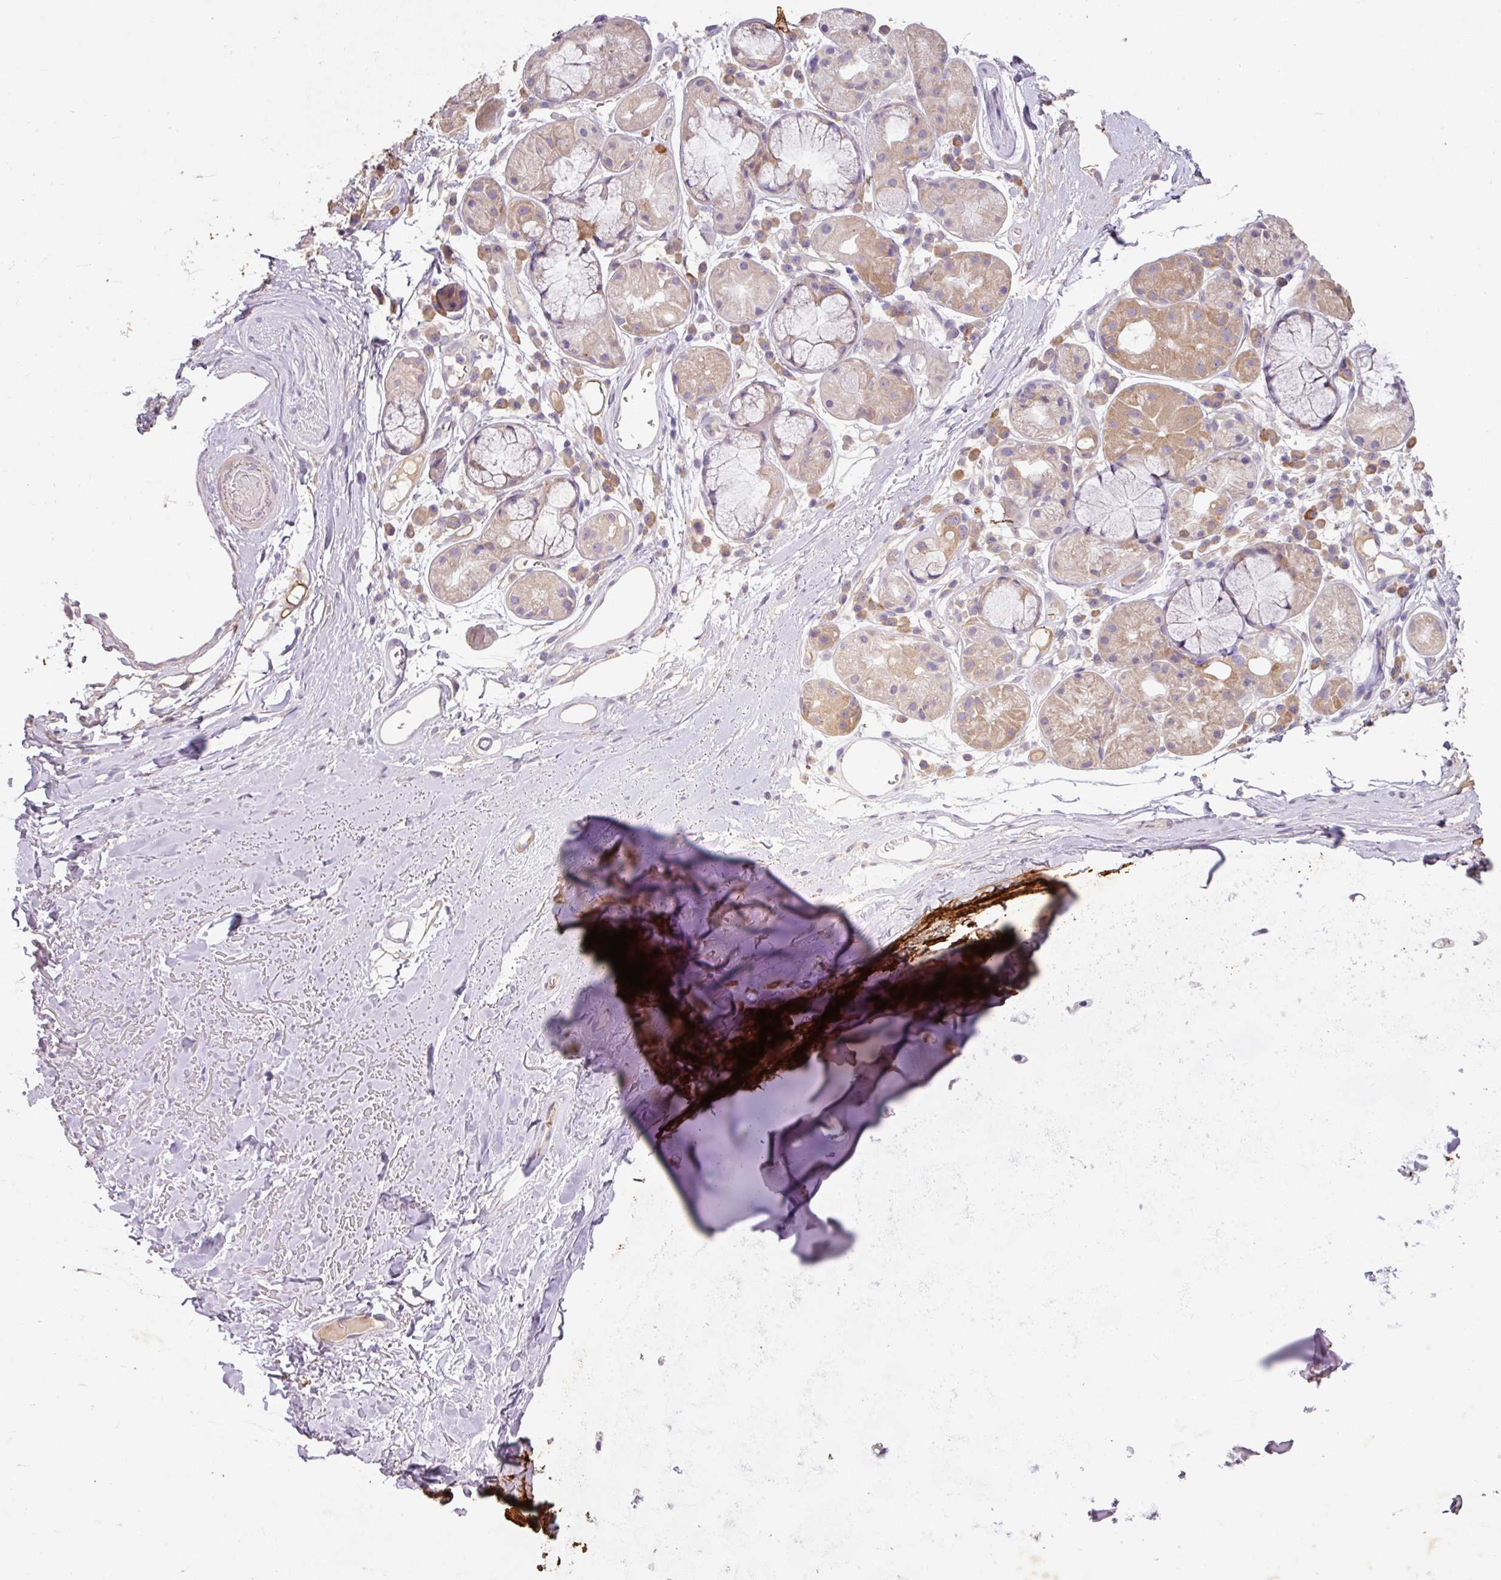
{"staining": {"intensity": "moderate", "quantity": "25%-75%", "location": "cytoplasmic/membranous"}, "tissue": "adipose tissue", "cell_type": "Adipocytes", "image_type": "normal", "snomed": [{"axis": "morphology", "description": "Normal tissue, NOS"}, {"axis": "topography", "description": "Cartilage tissue"}], "caption": "Adipose tissue stained for a protein (brown) shows moderate cytoplasmic/membranous positive staining in about 25%-75% of adipocytes.", "gene": "ZNF266", "patient": {"sex": "male", "age": 80}}